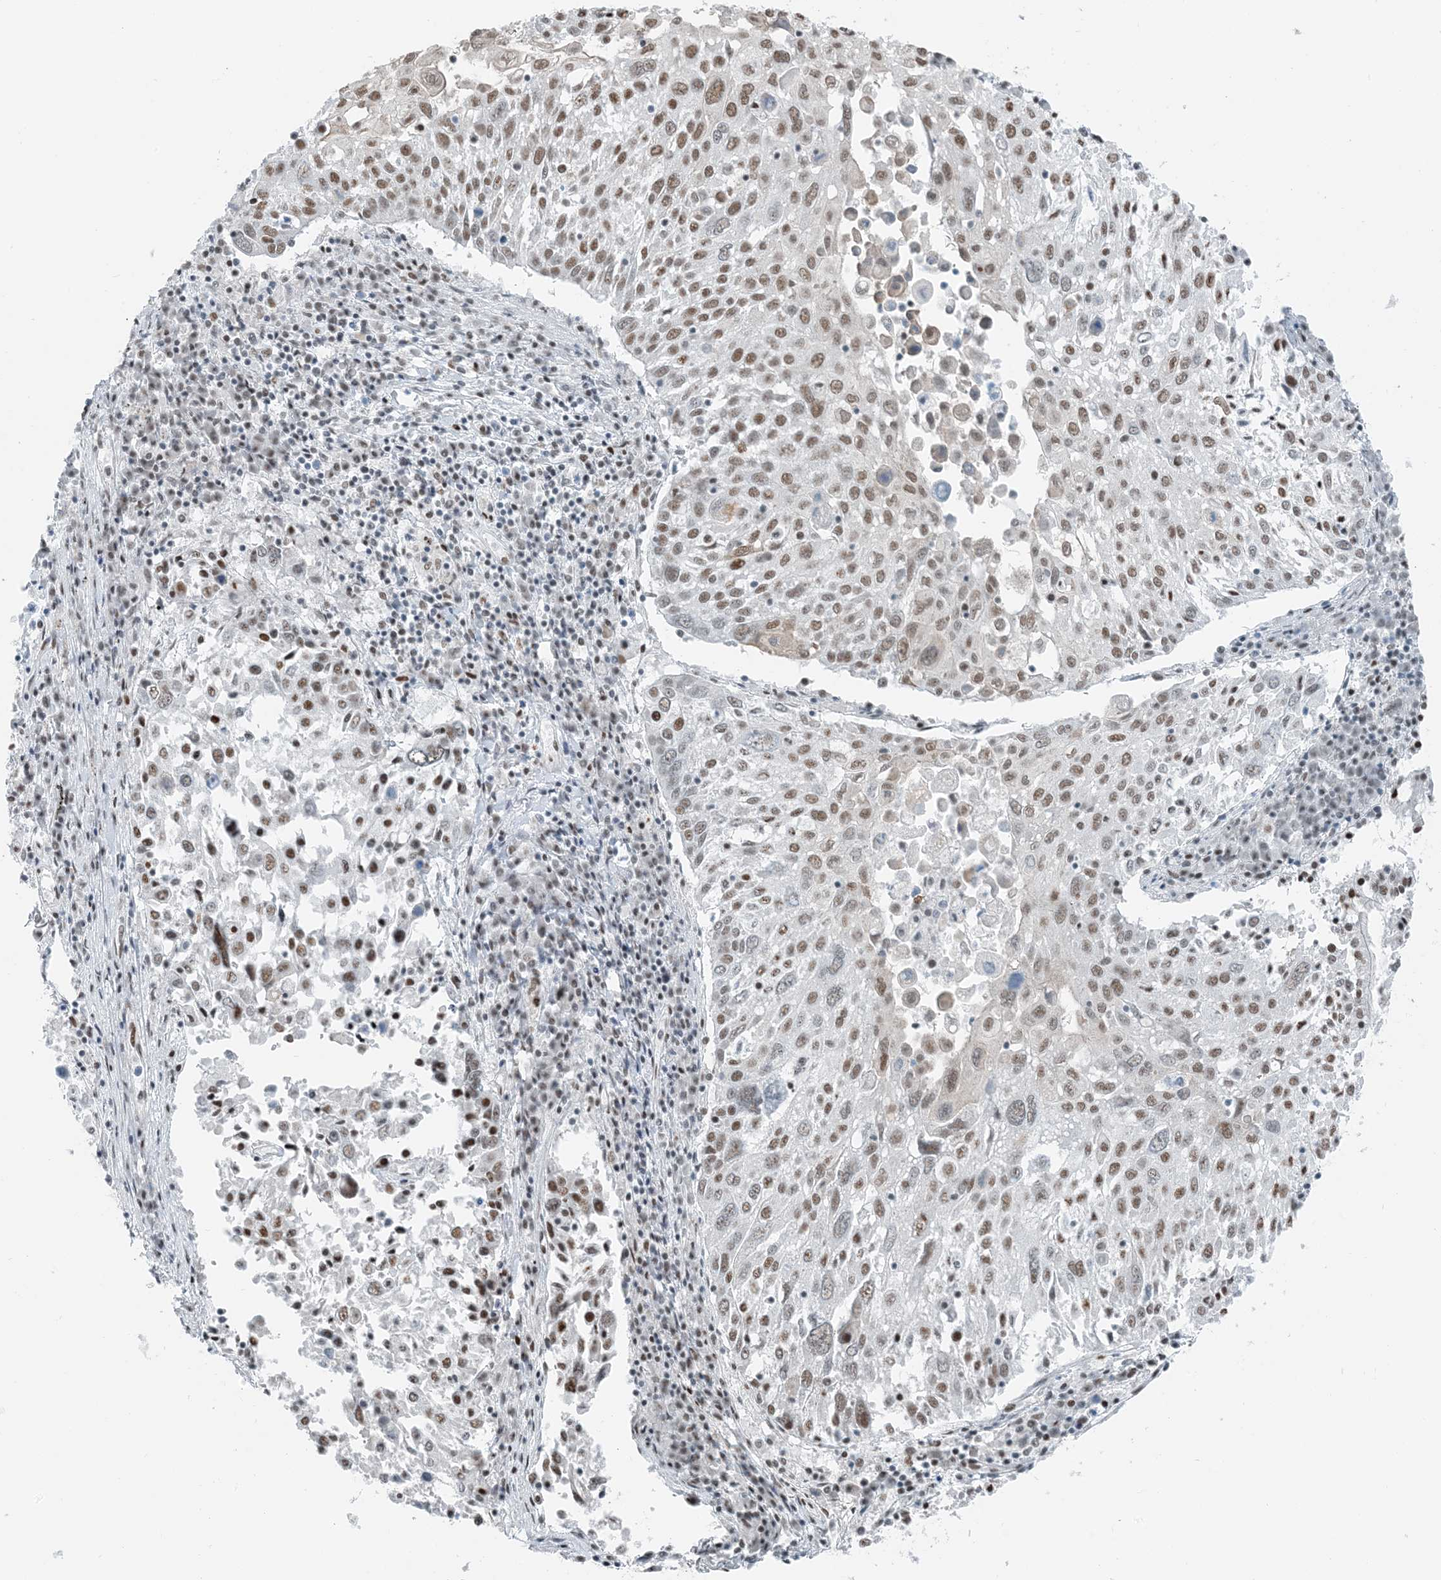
{"staining": {"intensity": "moderate", "quantity": ">75%", "location": "nuclear"}, "tissue": "lung cancer", "cell_type": "Tumor cells", "image_type": "cancer", "snomed": [{"axis": "morphology", "description": "Squamous cell carcinoma, NOS"}, {"axis": "topography", "description": "Lung"}], "caption": "Moderate nuclear staining for a protein is identified in about >75% of tumor cells of lung squamous cell carcinoma using immunohistochemistry.", "gene": "ZNF500", "patient": {"sex": "male", "age": 65}}